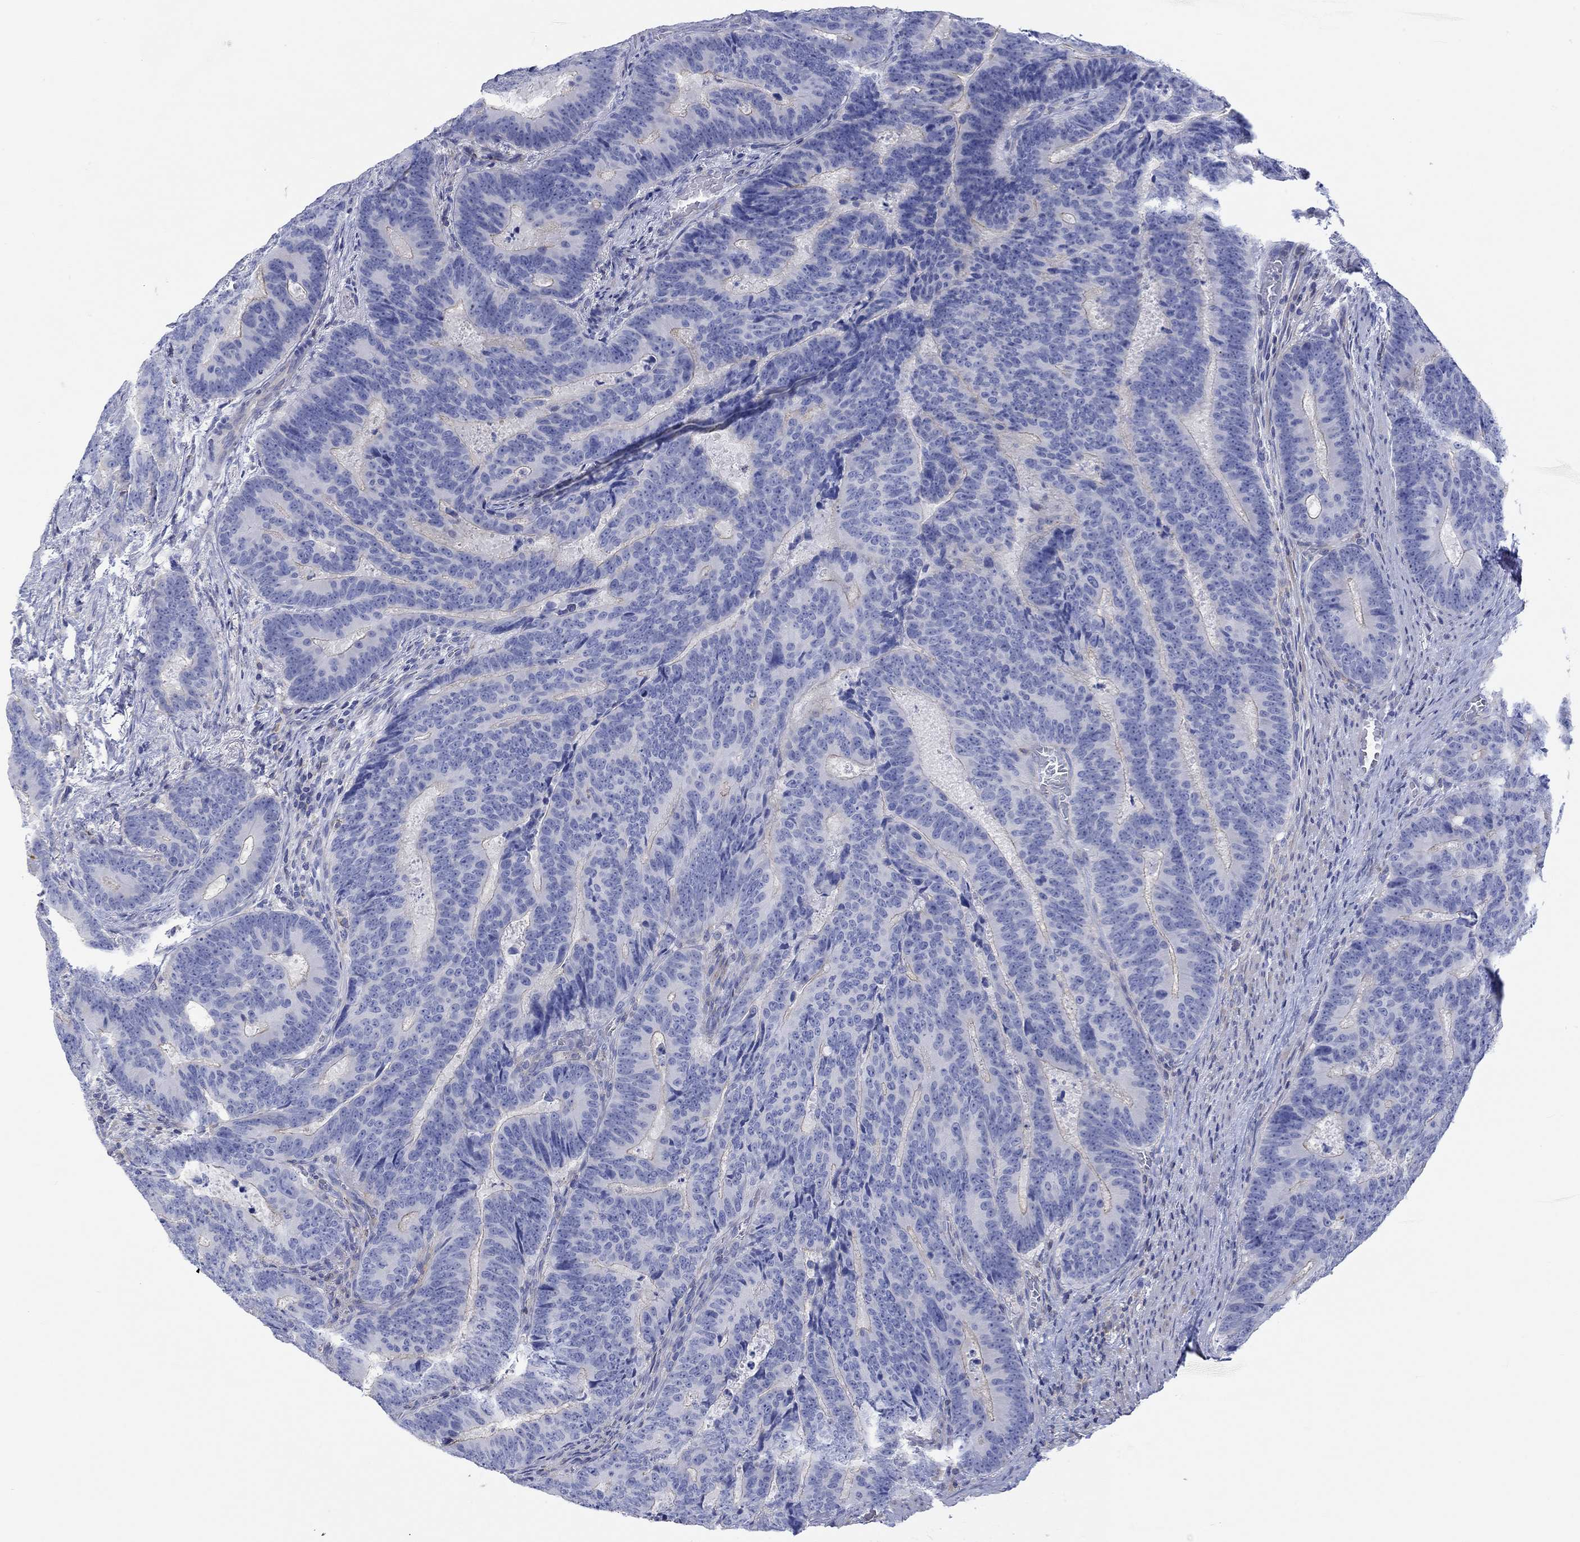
{"staining": {"intensity": "negative", "quantity": "none", "location": "none"}, "tissue": "colorectal cancer", "cell_type": "Tumor cells", "image_type": "cancer", "snomed": [{"axis": "morphology", "description": "Adenocarcinoma, NOS"}, {"axis": "topography", "description": "Colon"}], "caption": "Colorectal cancer (adenocarcinoma) was stained to show a protein in brown. There is no significant positivity in tumor cells.", "gene": "PPIL6", "patient": {"sex": "female", "age": 82}}